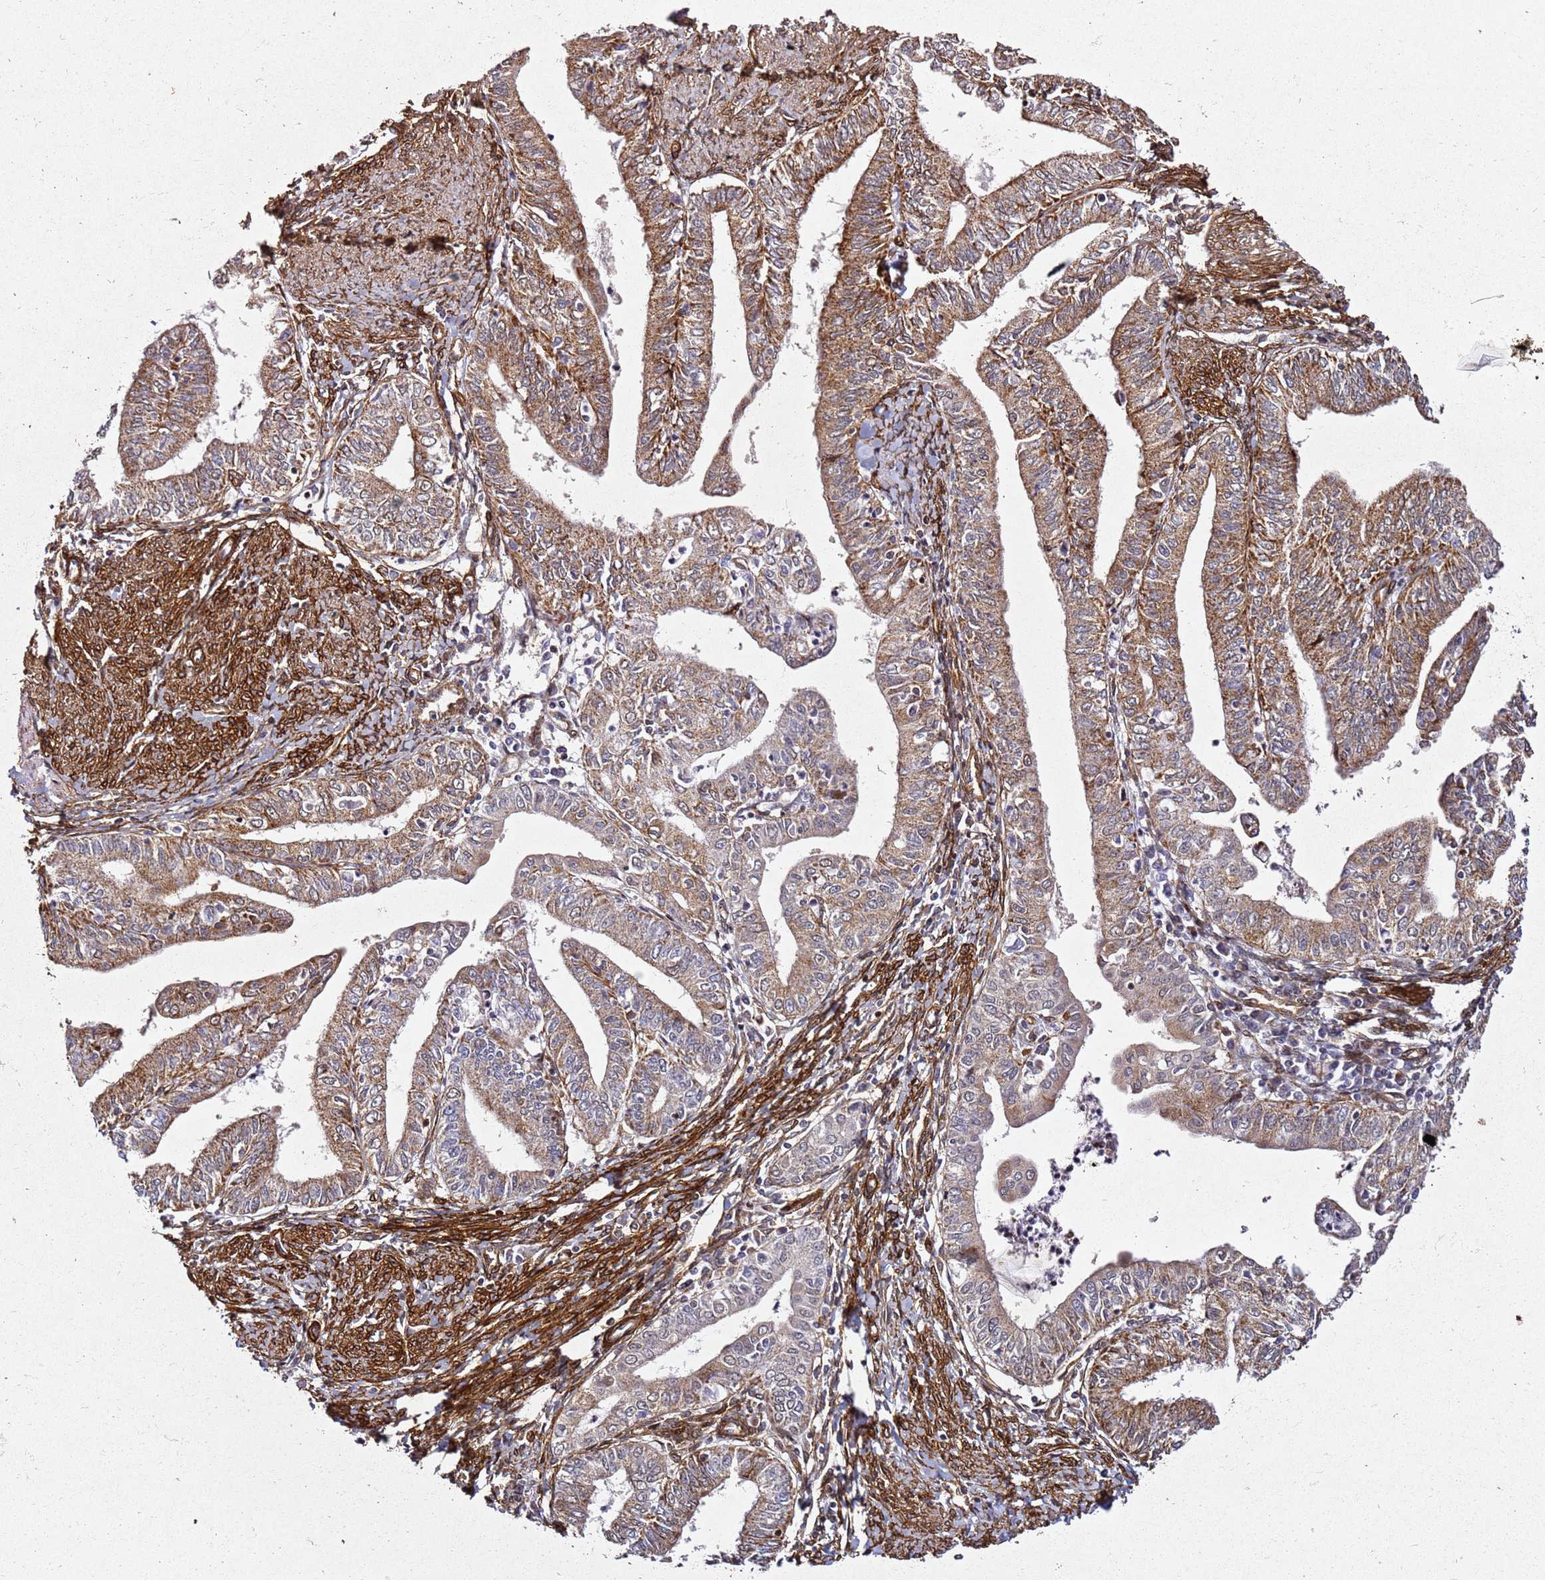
{"staining": {"intensity": "moderate", "quantity": ">75%", "location": "cytoplasmic/membranous"}, "tissue": "endometrial cancer", "cell_type": "Tumor cells", "image_type": "cancer", "snomed": [{"axis": "morphology", "description": "Adenocarcinoma, NOS"}, {"axis": "topography", "description": "Endometrium"}], "caption": "This micrograph shows immunohistochemistry (IHC) staining of endometrial cancer (adenocarcinoma), with medium moderate cytoplasmic/membranous expression in approximately >75% of tumor cells.", "gene": "ZNF296", "patient": {"sex": "female", "age": 66}}